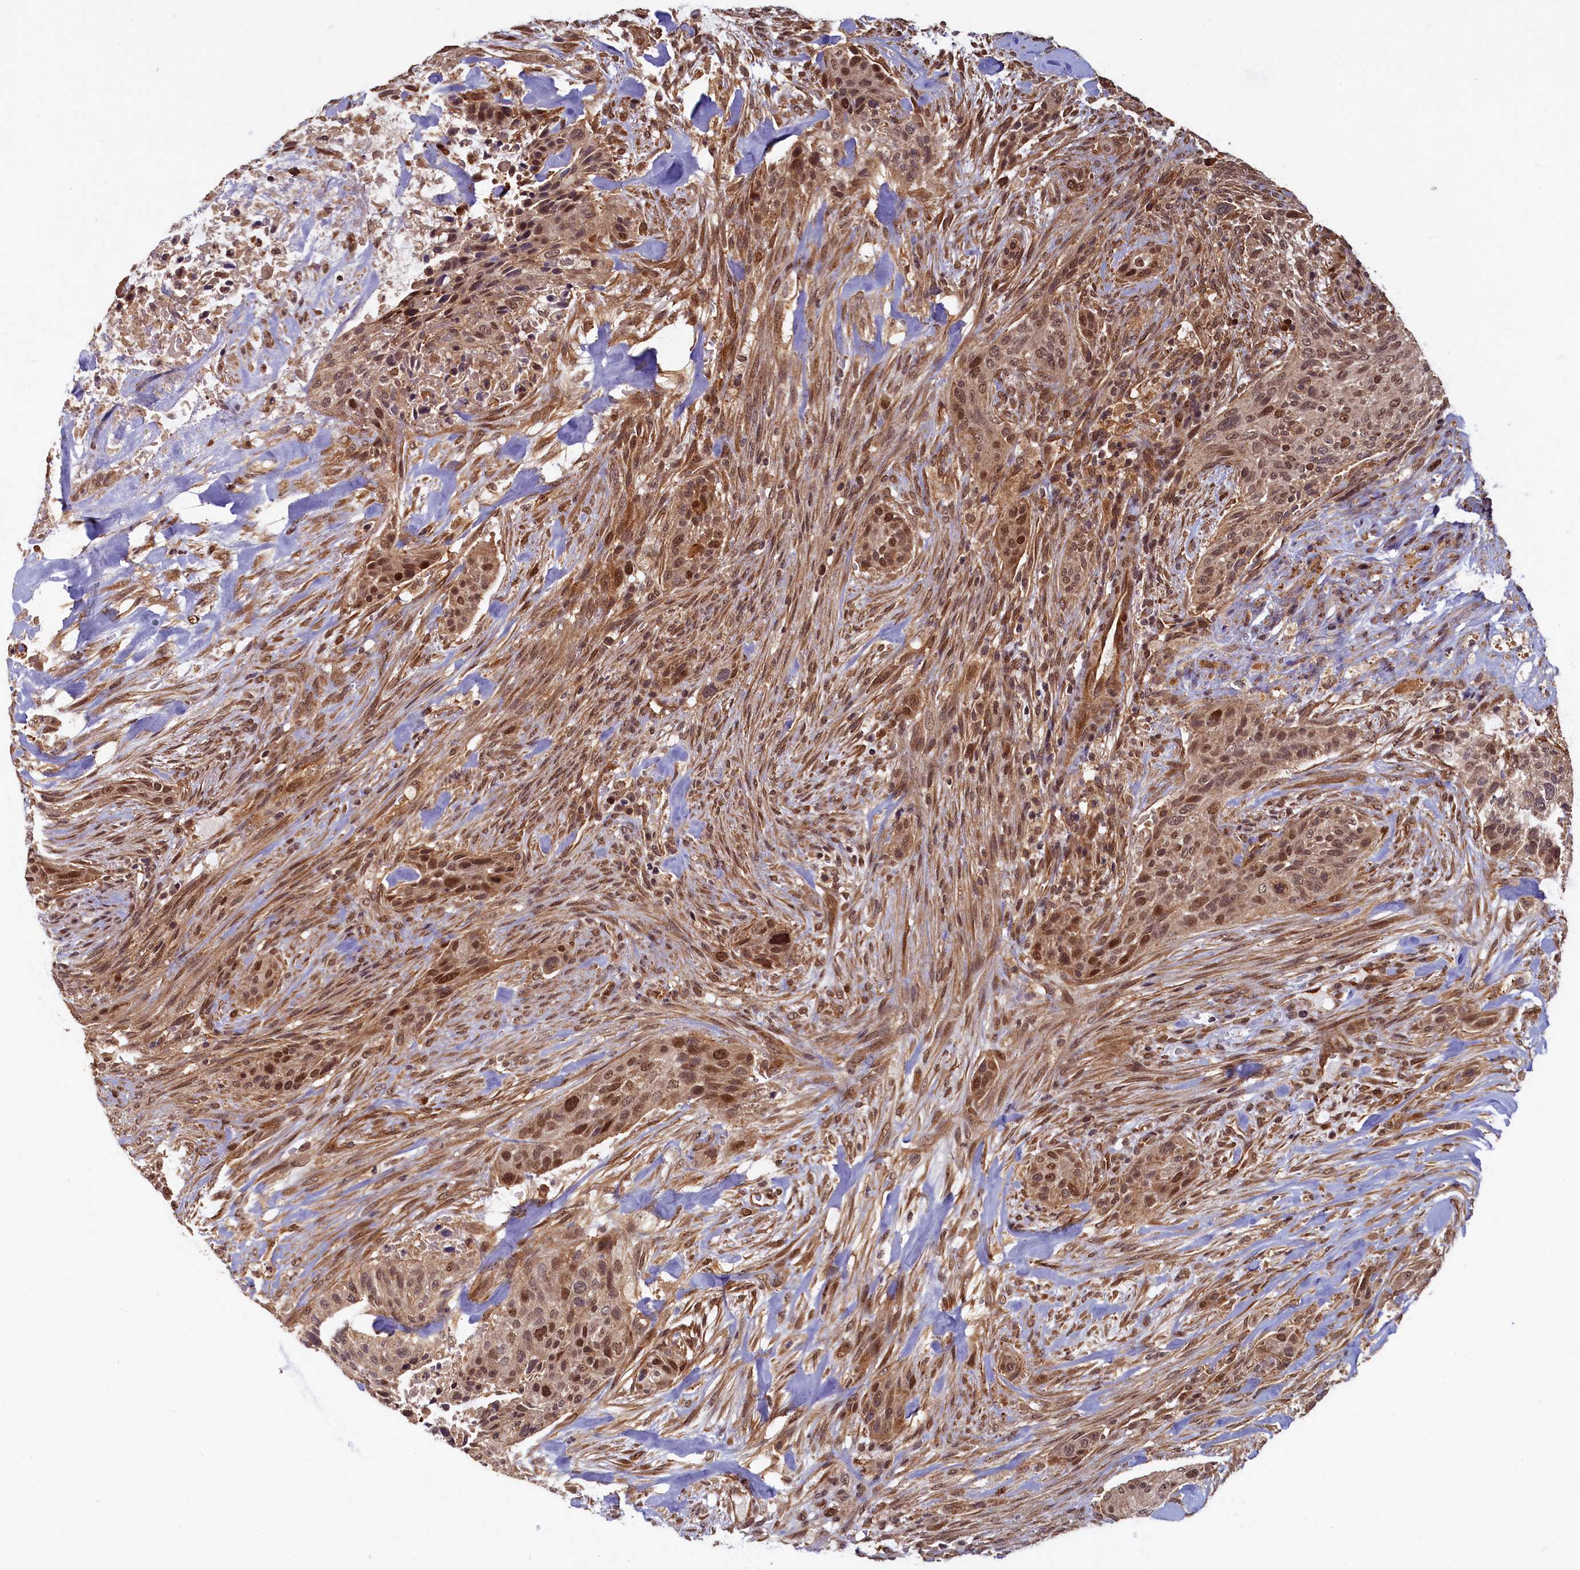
{"staining": {"intensity": "strong", "quantity": ">75%", "location": "nuclear"}, "tissue": "urothelial cancer", "cell_type": "Tumor cells", "image_type": "cancer", "snomed": [{"axis": "morphology", "description": "Urothelial carcinoma, High grade"}, {"axis": "topography", "description": "Urinary bladder"}], "caption": "Approximately >75% of tumor cells in human urothelial cancer show strong nuclear protein positivity as visualized by brown immunohistochemical staining.", "gene": "BRCA1", "patient": {"sex": "male", "age": 35}}